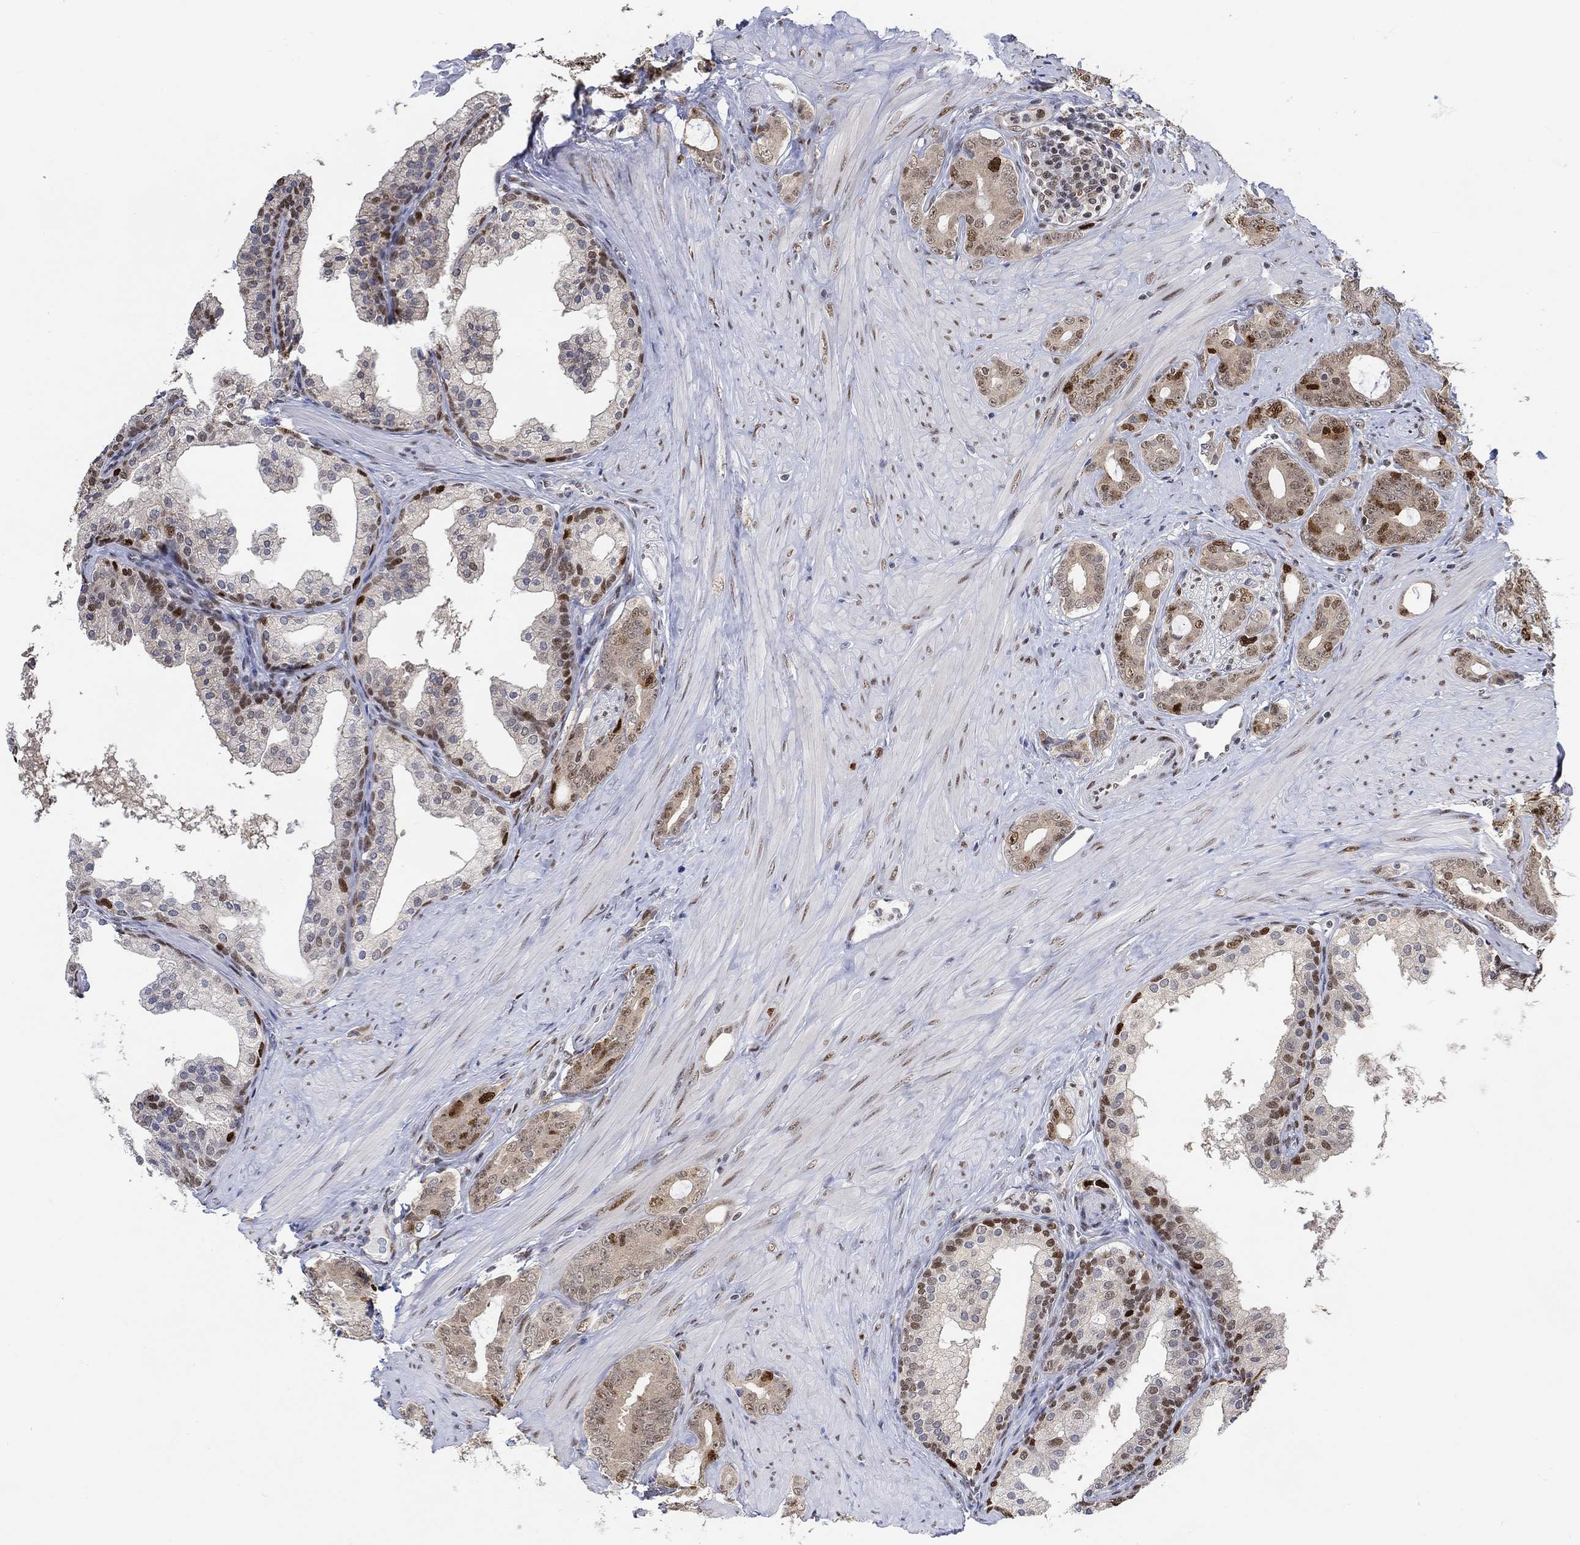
{"staining": {"intensity": "strong", "quantity": "<25%", "location": "nuclear"}, "tissue": "prostate cancer", "cell_type": "Tumor cells", "image_type": "cancer", "snomed": [{"axis": "morphology", "description": "Adenocarcinoma, NOS"}, {"axis": "topography", "description": "Prostate"}], "caption": "Immunohistochemistry (IHC) staining of prostate cancer (adenocarcinoma), which exhibits medium levels of strong nuclear expression in about <25% of tumor cells indicating strong nuclear protein positivity. The staining was performed using DAB (brown) for protein detection and nuclei were counterstained in hematoxylin (blue).", "gene": "RAD54L2", "patient": {"sex": "male", "age": 55}}